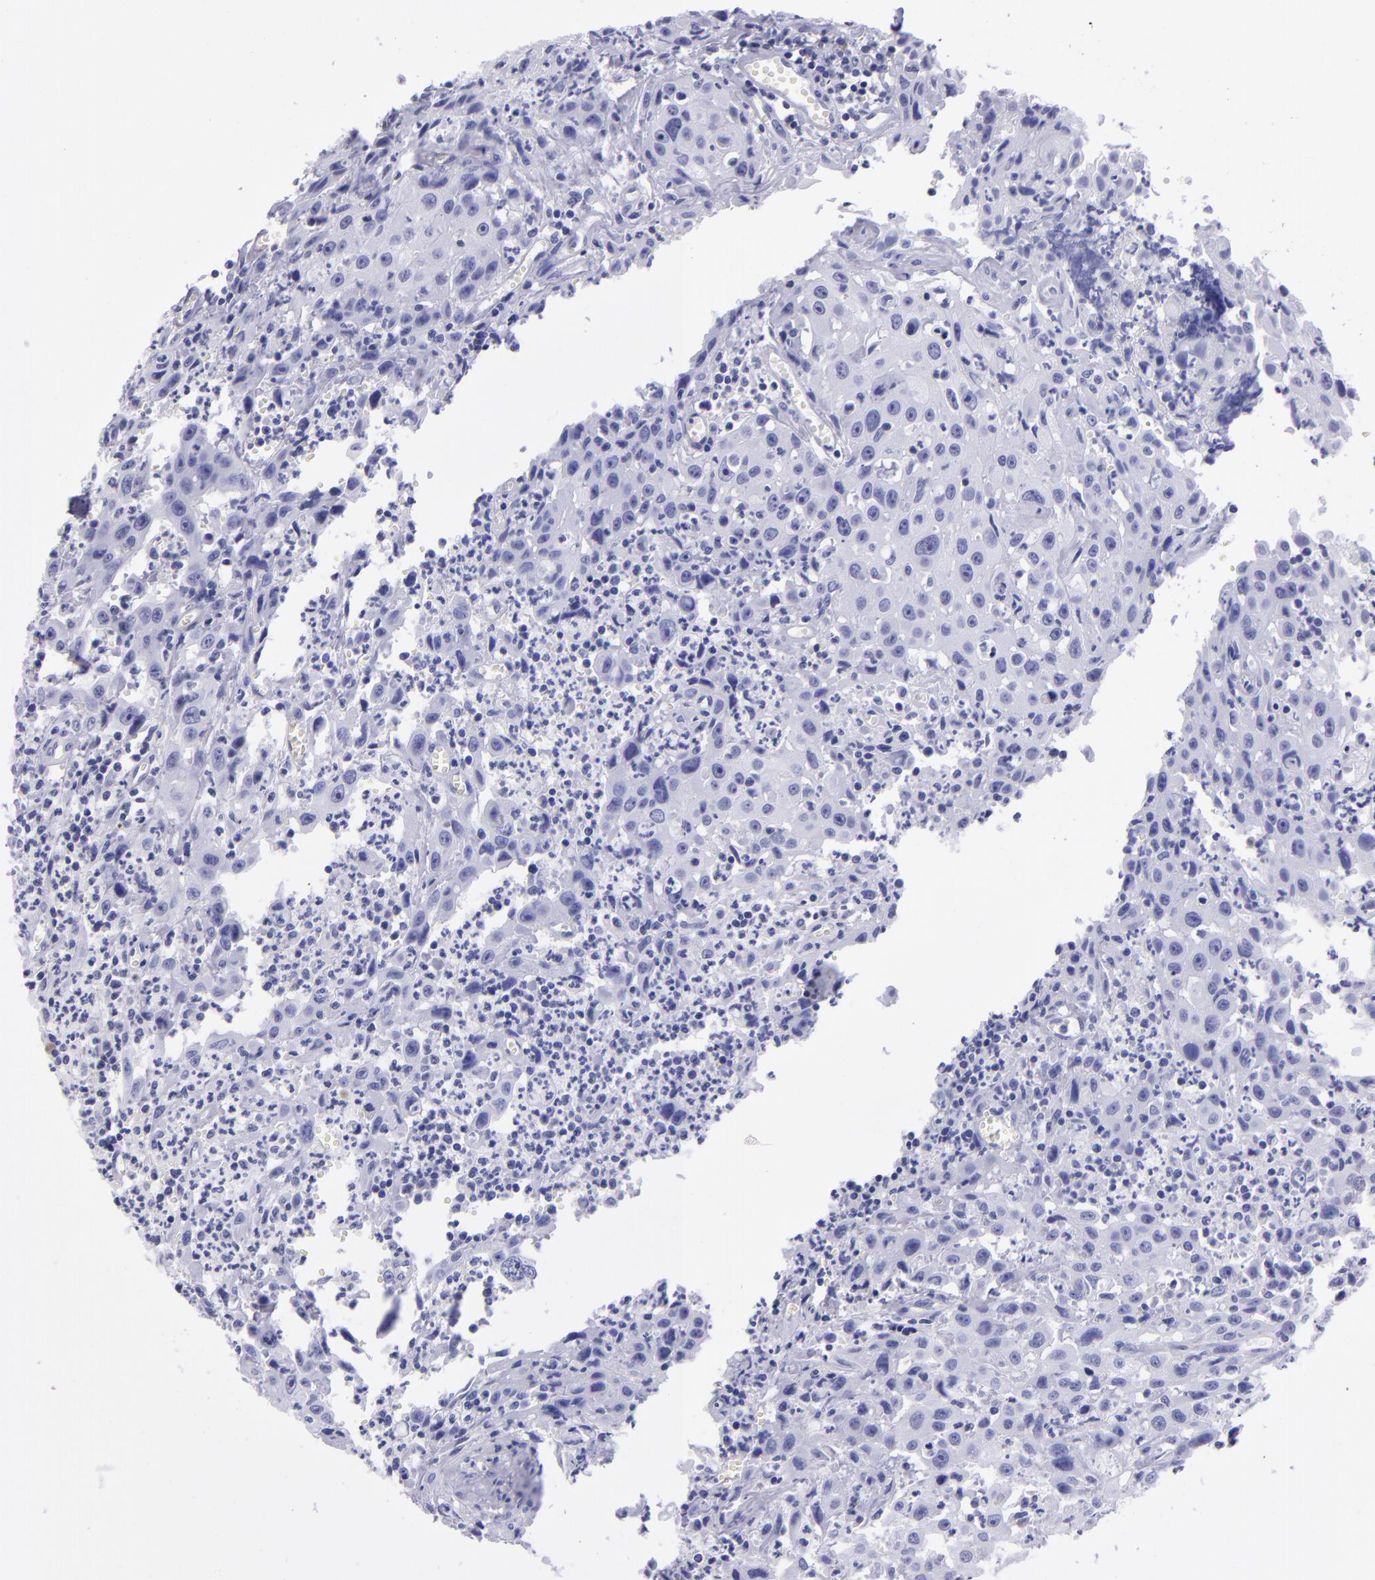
{"staining": {"intensity": "negative", "quantity": "none", "location": "none"}, "tissue": "urothelial cancer", "cell_type": "Tumor cells", "image_type": "cancer", "snomed": [{"axis": "morphology", "description": "Urothelial carcinoma, High grade"}, {"axis": "topography", "description": "Urinary bladder"}], "caption": "DAB (3,3'-diaminobenzidine) immunohistochemical staining of urothelial carcinoma (high-grade) displays no significant staining in tumor cells.", "gene": "TYRP1", "patient": {"sex": "male", "age": 66}}